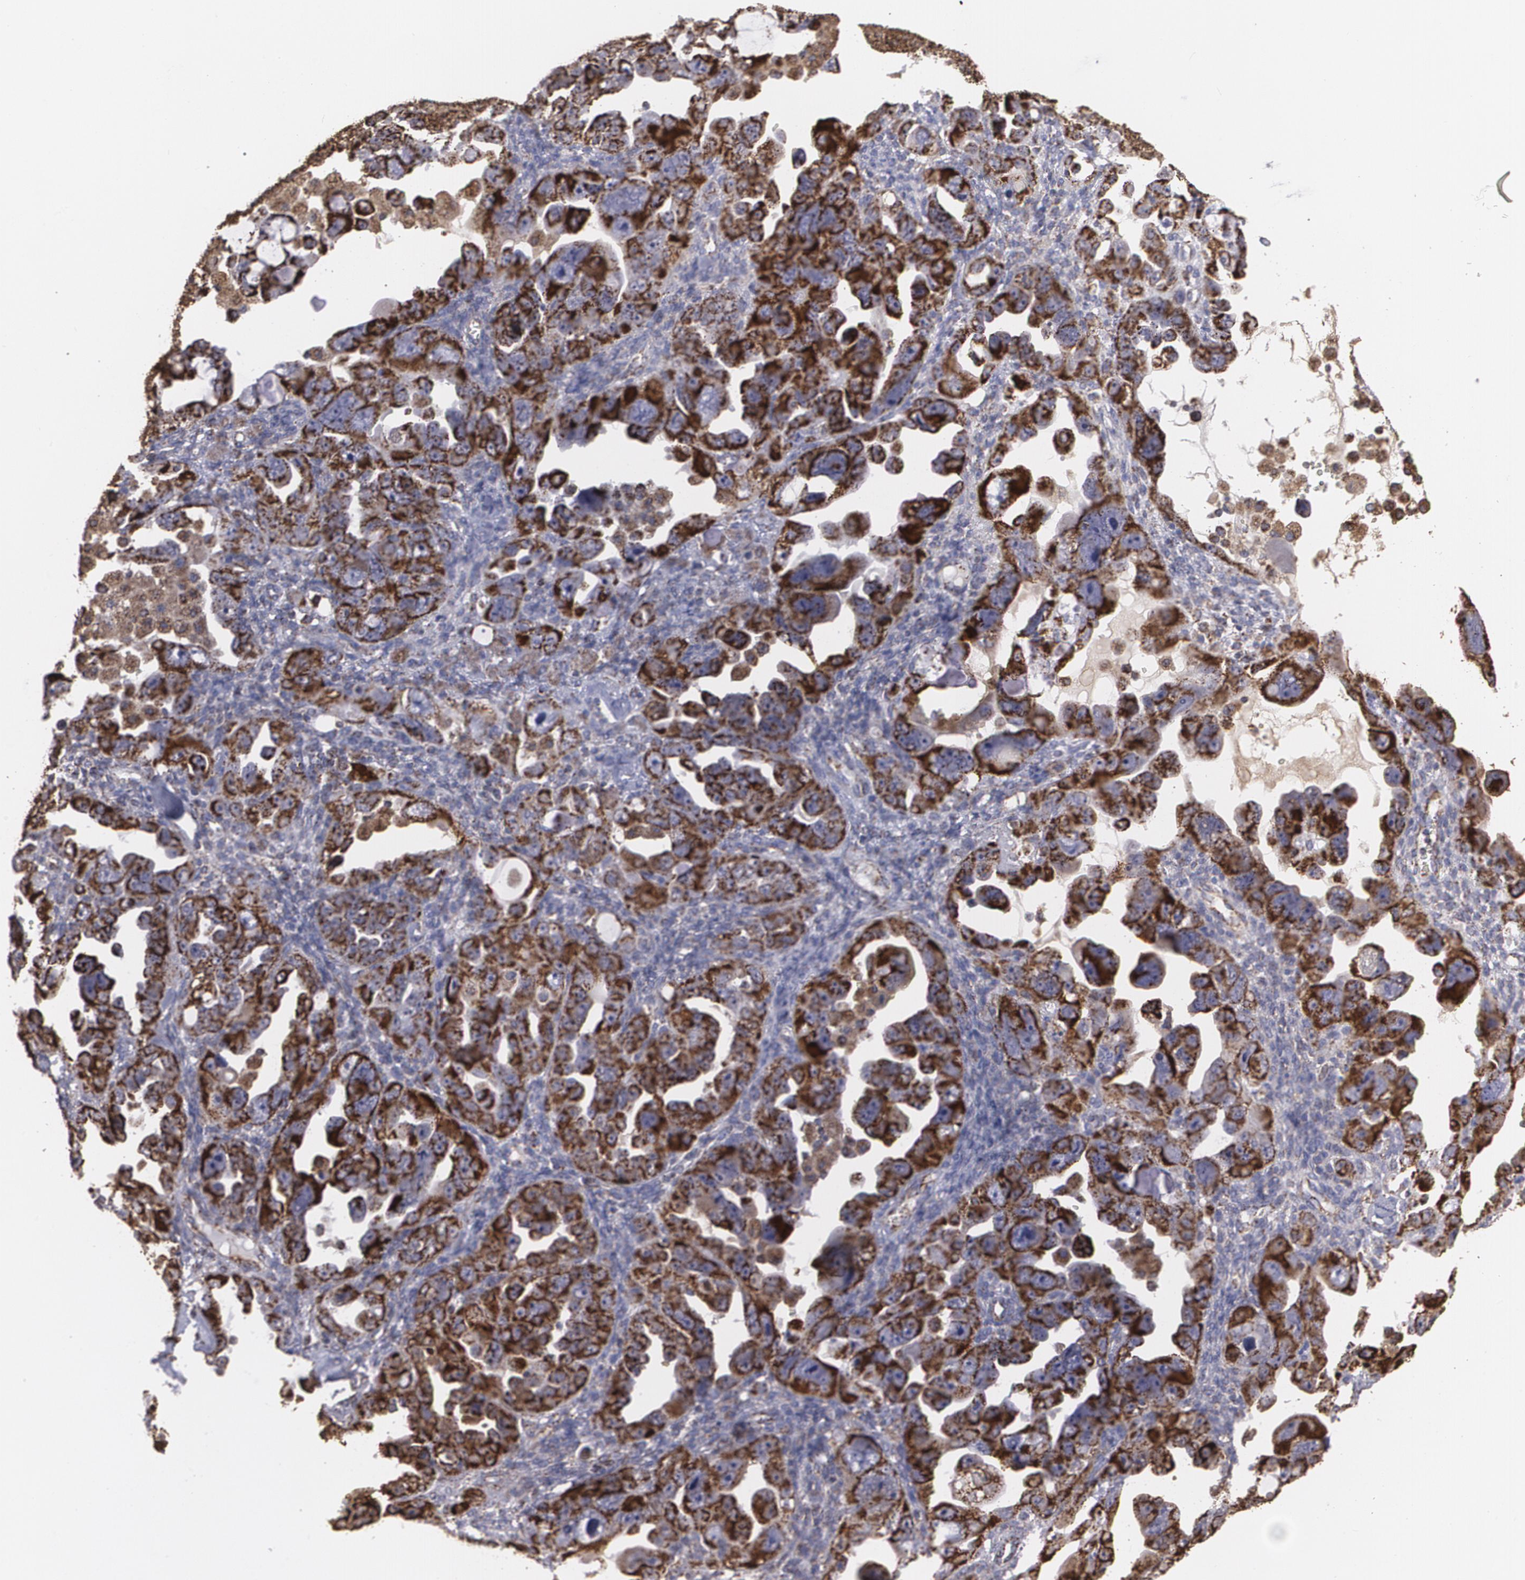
{"staining": {"intensity": "strong", "quantity": ">75%", "location": "cytoplasmic/membranous"}, "tissue": "ovarian cancer", "cell_type": "Tumor cells", "image_type": "cancer", "snomed": [{"axis": "morphology", "description": "Cystadenocarcinoma, serous, NOS"}, {"axis": "topography", "description": "Ovary"}], "caption": "Immunohistochemistry (IHC) of serous cystadenocarcinoma (ovarian) exhibits high levels of strong cytoplasmic/membranous positivity in about >75% of tumor cells. (Stains: DAB in brown, nuclei in blue, Microscopy: brightfield microscopy at high magnification).", "gene": "HSPD1", "patient": {"sex": "female", "age": 66}}